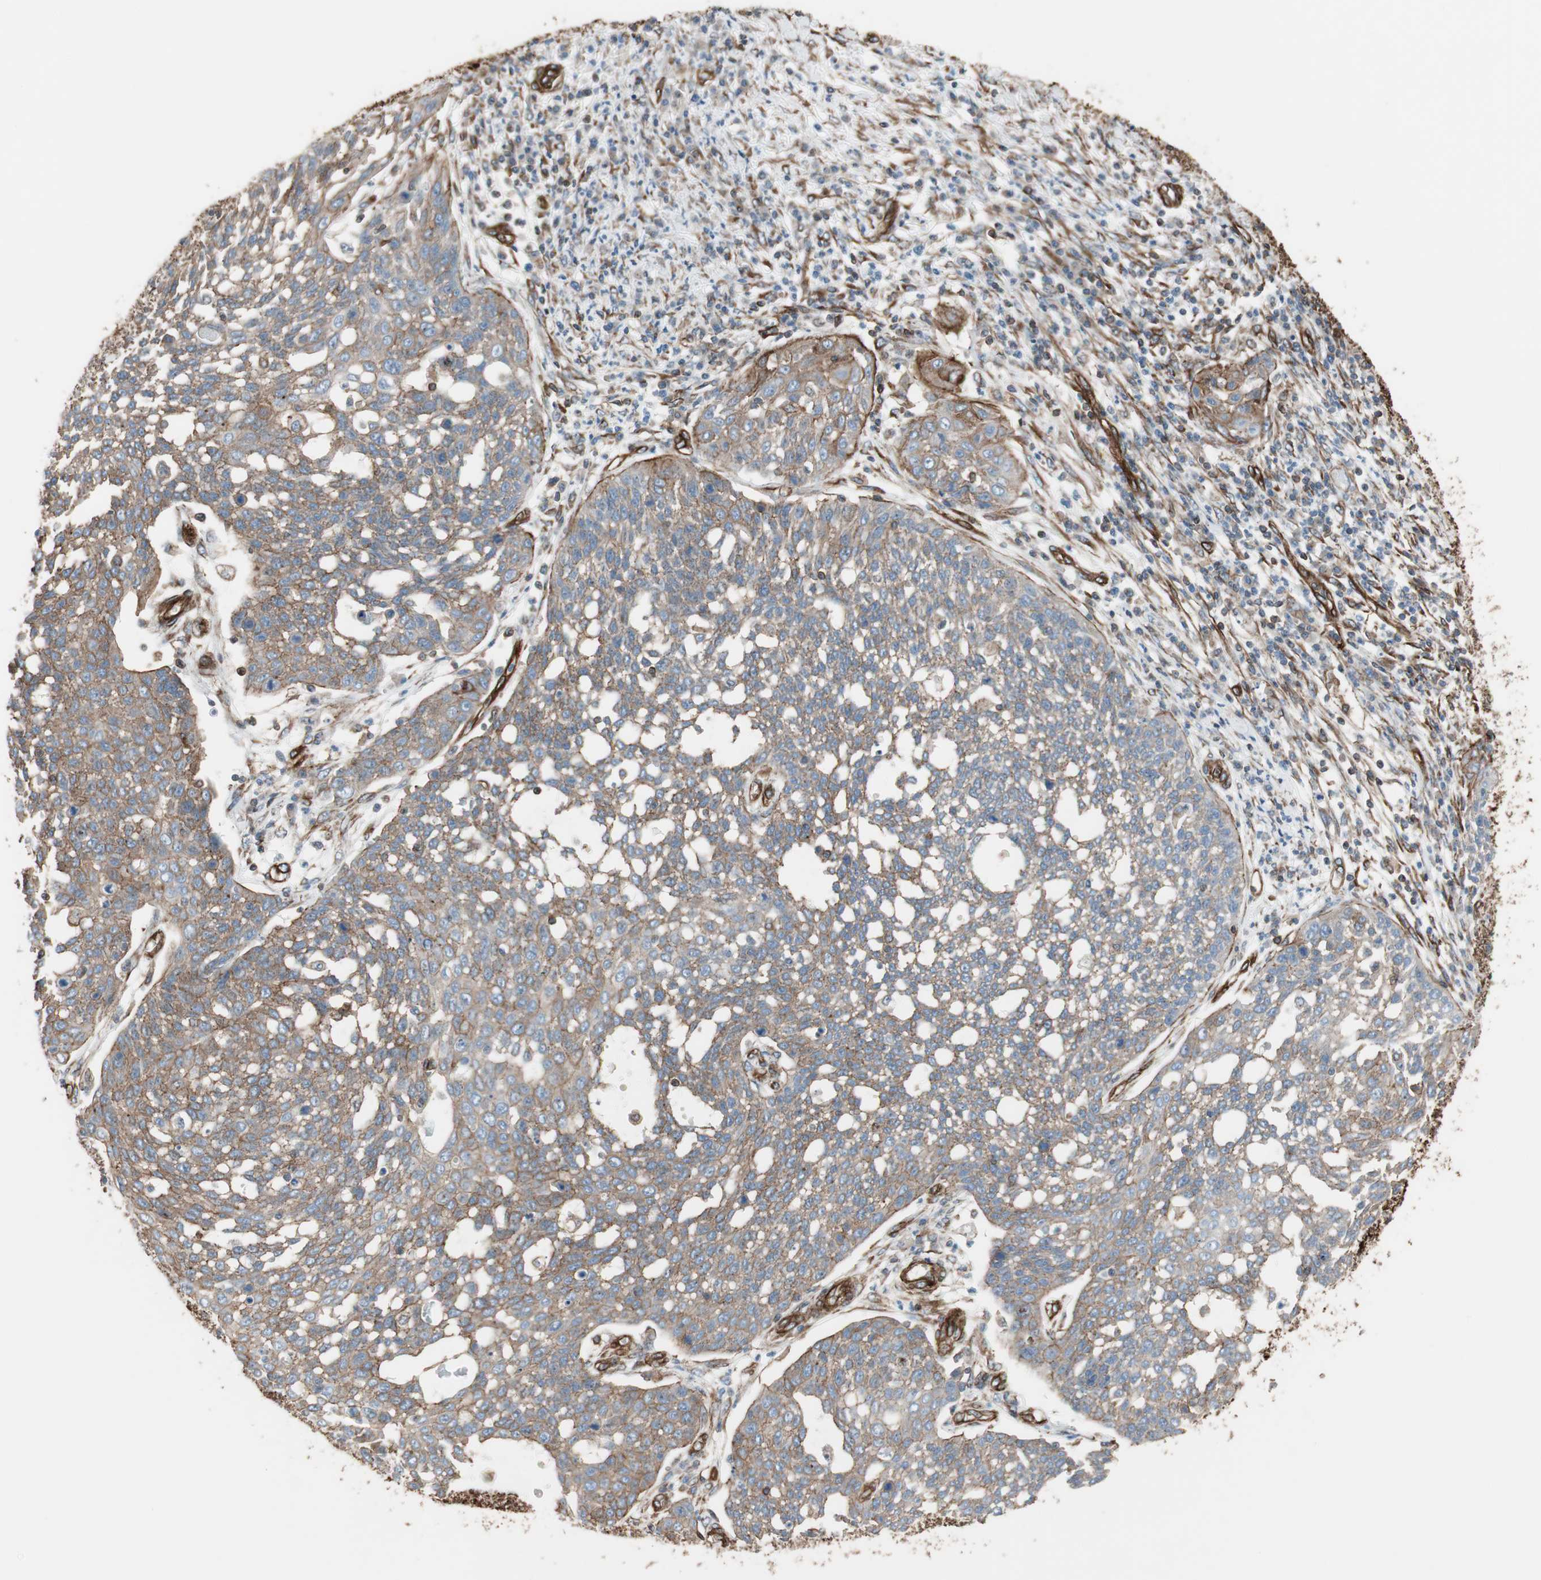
{"staining": {"intensity": "moderate", "quantity": ">75%", "location": "cytoplasmic/membranous"}, "tissue": "cervical cancer", "cell_type": "Tumor cells", "image_type": "cancer", "snomed": [{"axis": "morphology", "description": "Squamous cell carcinoma, NOS"}, {"axis": "topography", "description": "Cervix"}], "caption": "IHC micrograph of neoplastic tissue: human cervical cancer (squamous cell carcinoma) stained using immunohistochemistry (IHC) shows medium levels of moderate protein expression localized specifically in the cytoplasmic/membranous of tumor cells, appearing as a cytoplasmic/membranous brown color.", "gene": "TCTA", "patient": {"sex": "female", "age": 34}}